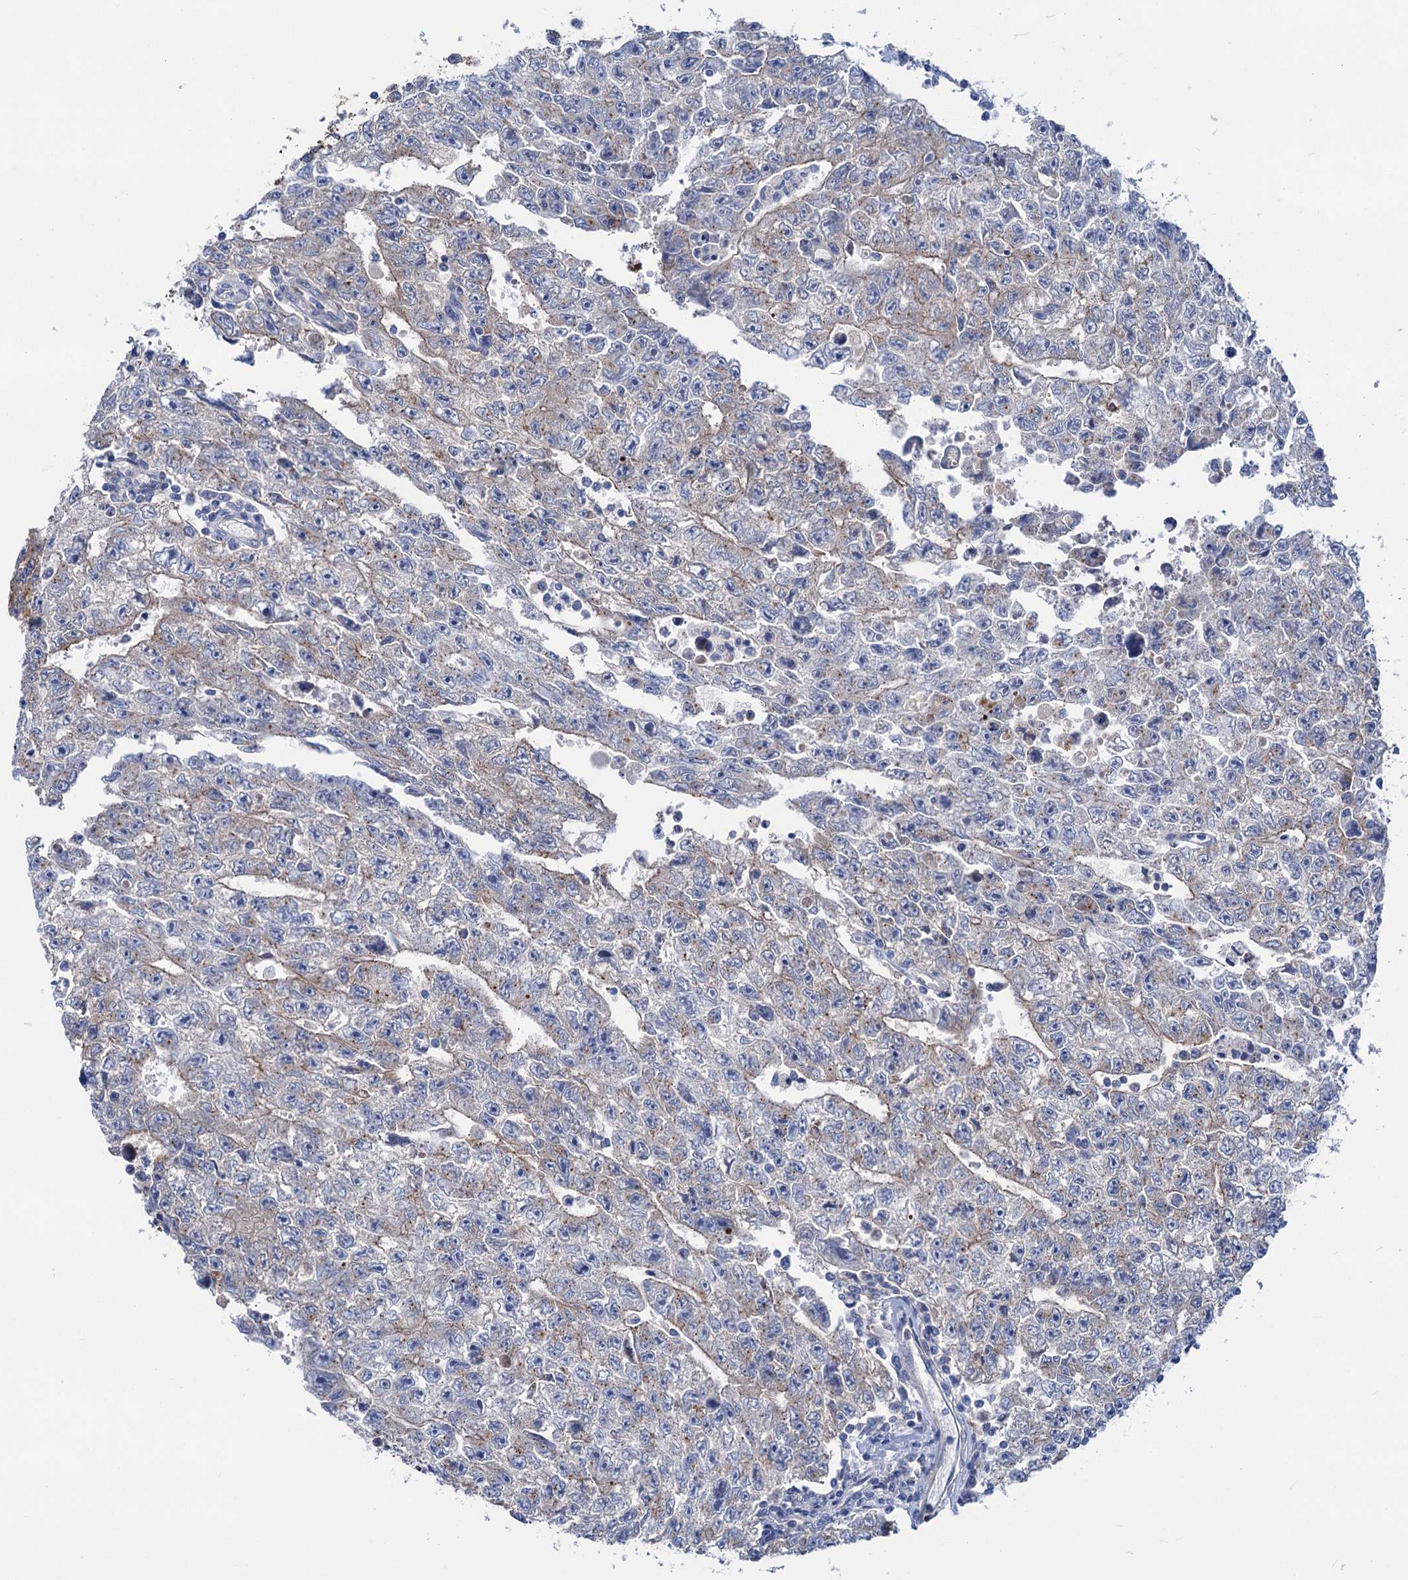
{"staining": {"intensity": "weak", "quantity": "<25%", "location": "cytoplasmic/membranous"}, "tissue": "testis cancer", "cell_type": "Tumor cells", "image_type": "cancer", "snomed": [{"axis": "morphology", "description": "Carcinoma, Embryonal, NOS"}, {"axis": "topography", "description": "Testis"}], "caption": "The histopathology image displays no staining of tumor cells in testis embryonal carcinoma.", "gene": "ZNRD2", "patient": {"sex": "male", "age": 17}}